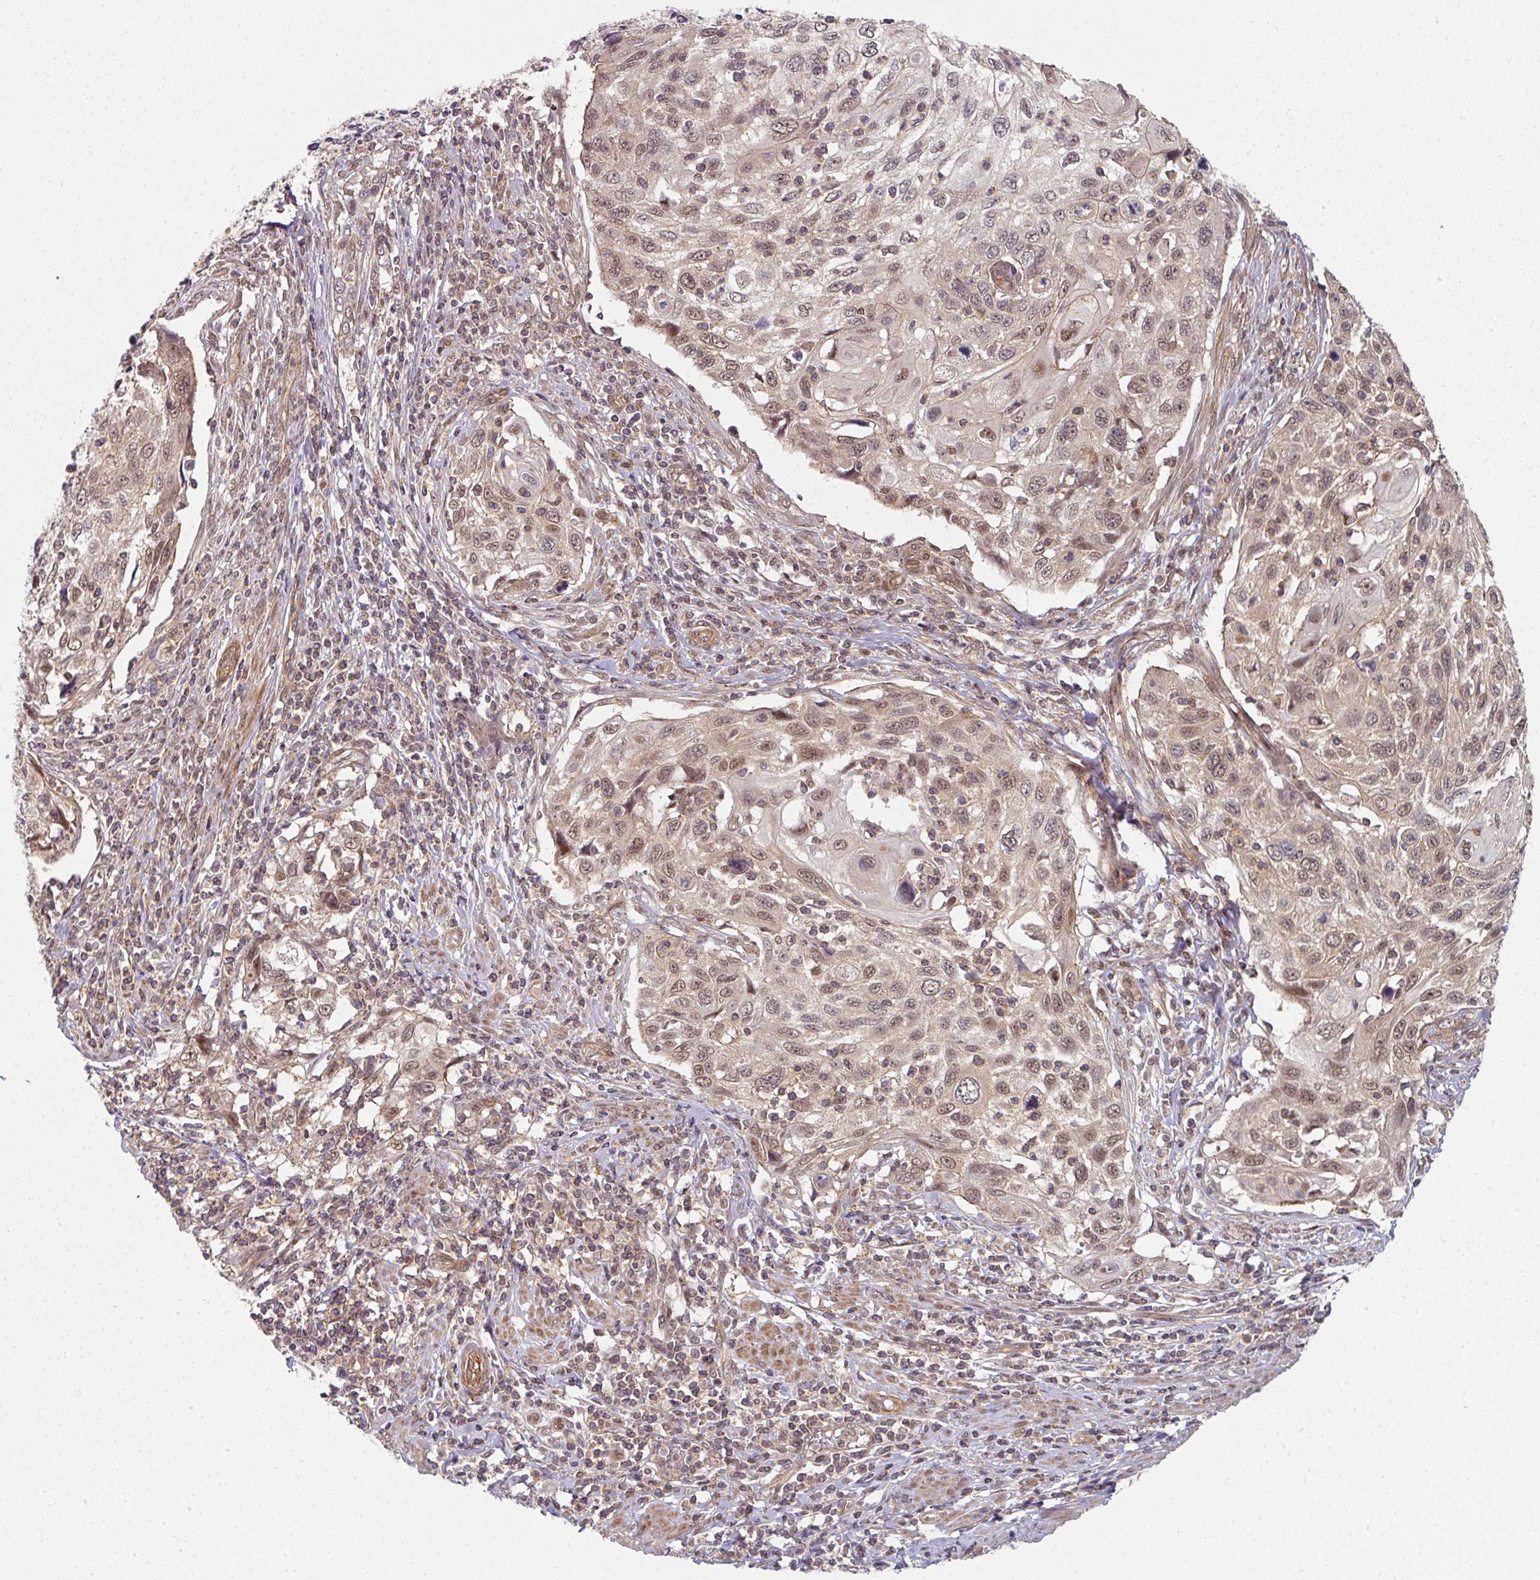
{"staining": {"intensity": "weak", "quantity": "25%-75%", "location": "nuclear"}, "tissue": "cervical cancer", "cell_type": "Tumor cells", "image_type": "cancer", "snomed": [{"axis": "morphology", "description": "Squamous cell carcinoma, NOS"}, {"axis": "topography", "description": "Cervix"}], "caption": "Cervical cancer stained for a protein (brown) reveals weak nuclear positive expression in approximately 25%-75% of tumor cells.", "gene": "PSME3IP1", "patient": {"sex": "female", "age": 70}}